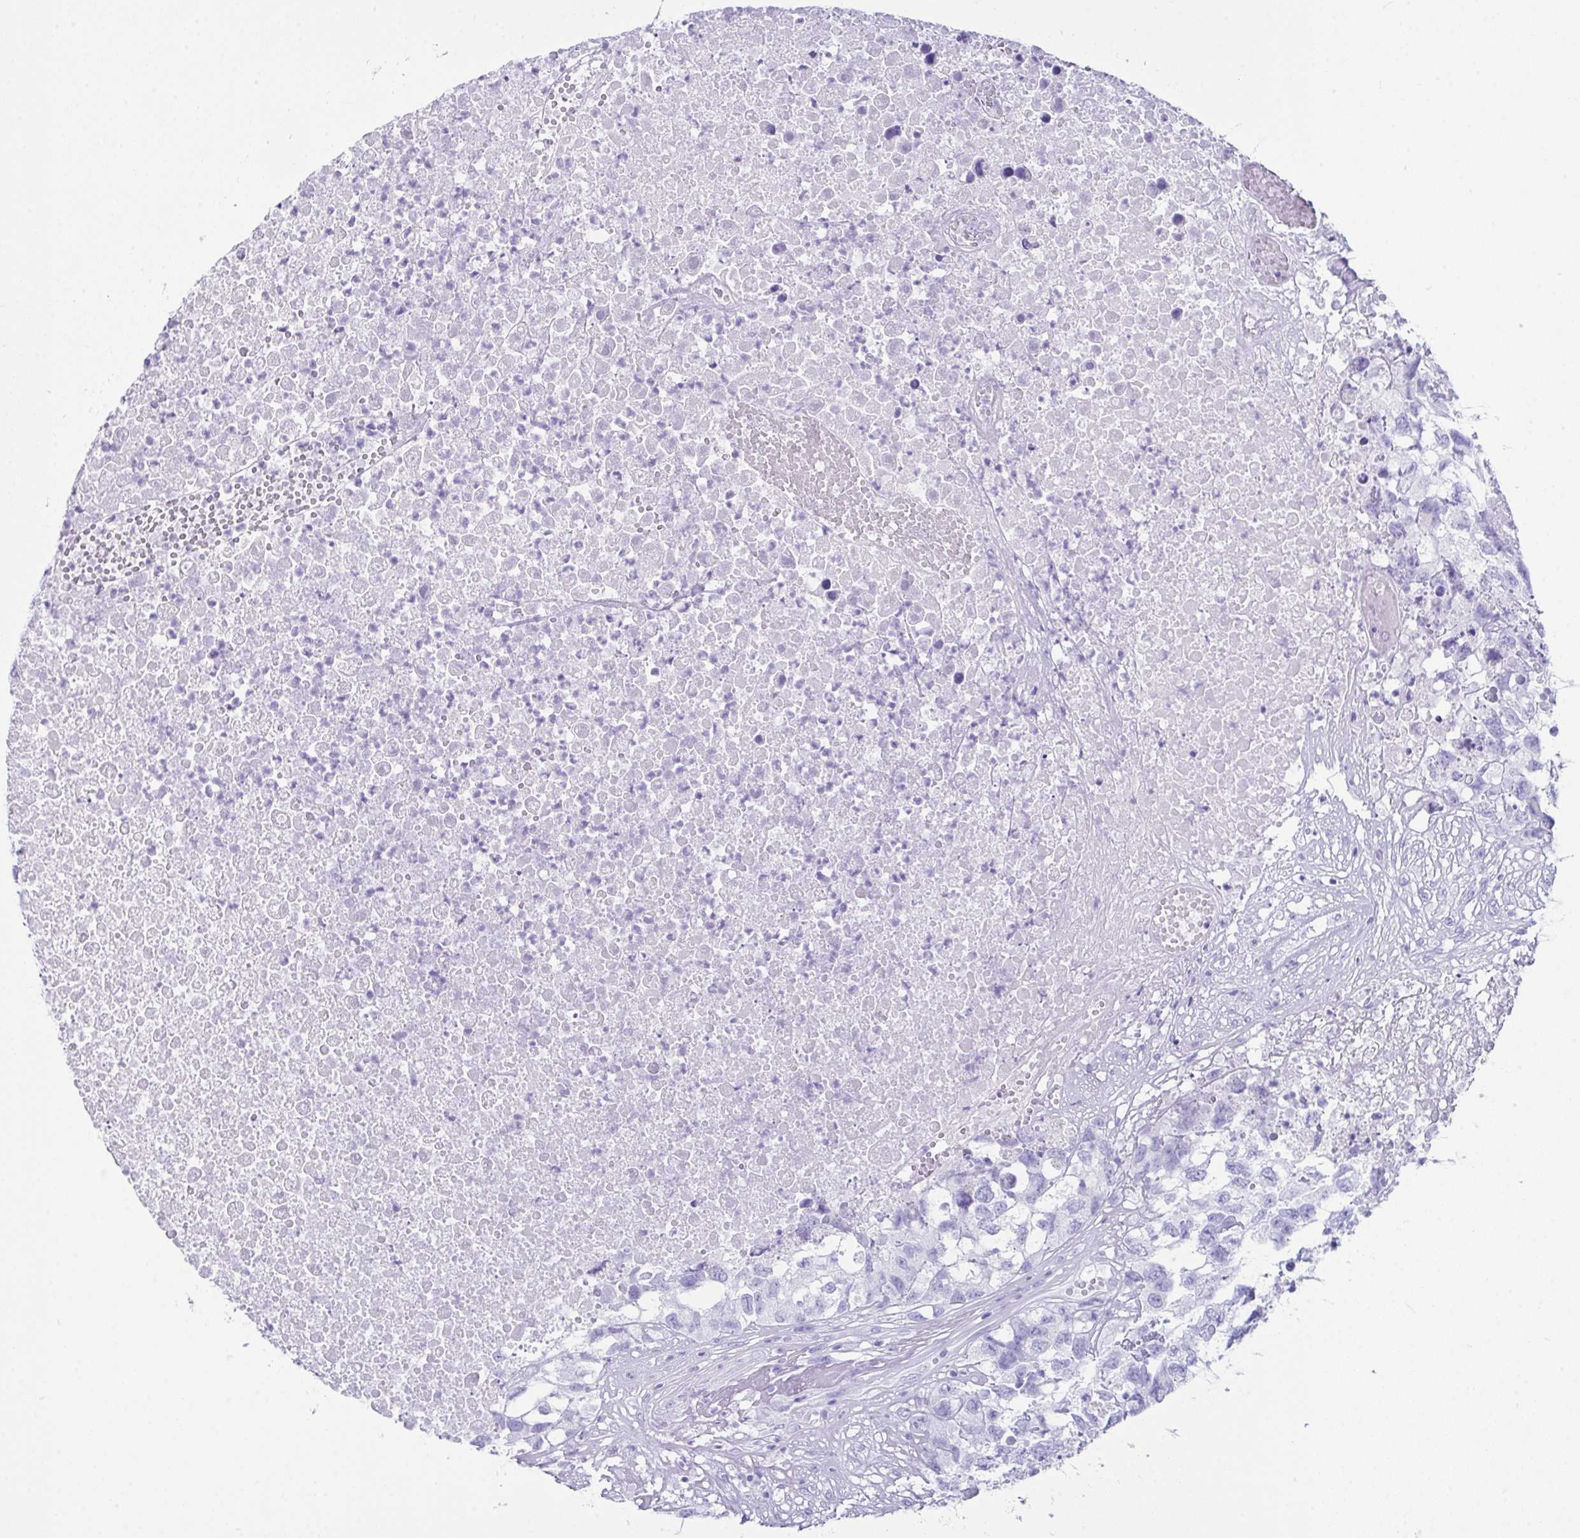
{"staining": {"intensity": "negative", "quantity": "none", "location": "none"}, "tissue": "testis cancer", "cell_type": "Tumor cells", "image_type": "cancer", "snomed": [{"axis": "morphology", "description": "Carcinoma, Embryonal, NOS"}, {"axis": "topography", "description": "Testis"}], "caption": "Immunohistochemical staining of human testis cancer reveals no significant positivity in tumor cells.", "gene": "LGALS4", "patient": {"sex": "male", "age": 83}}